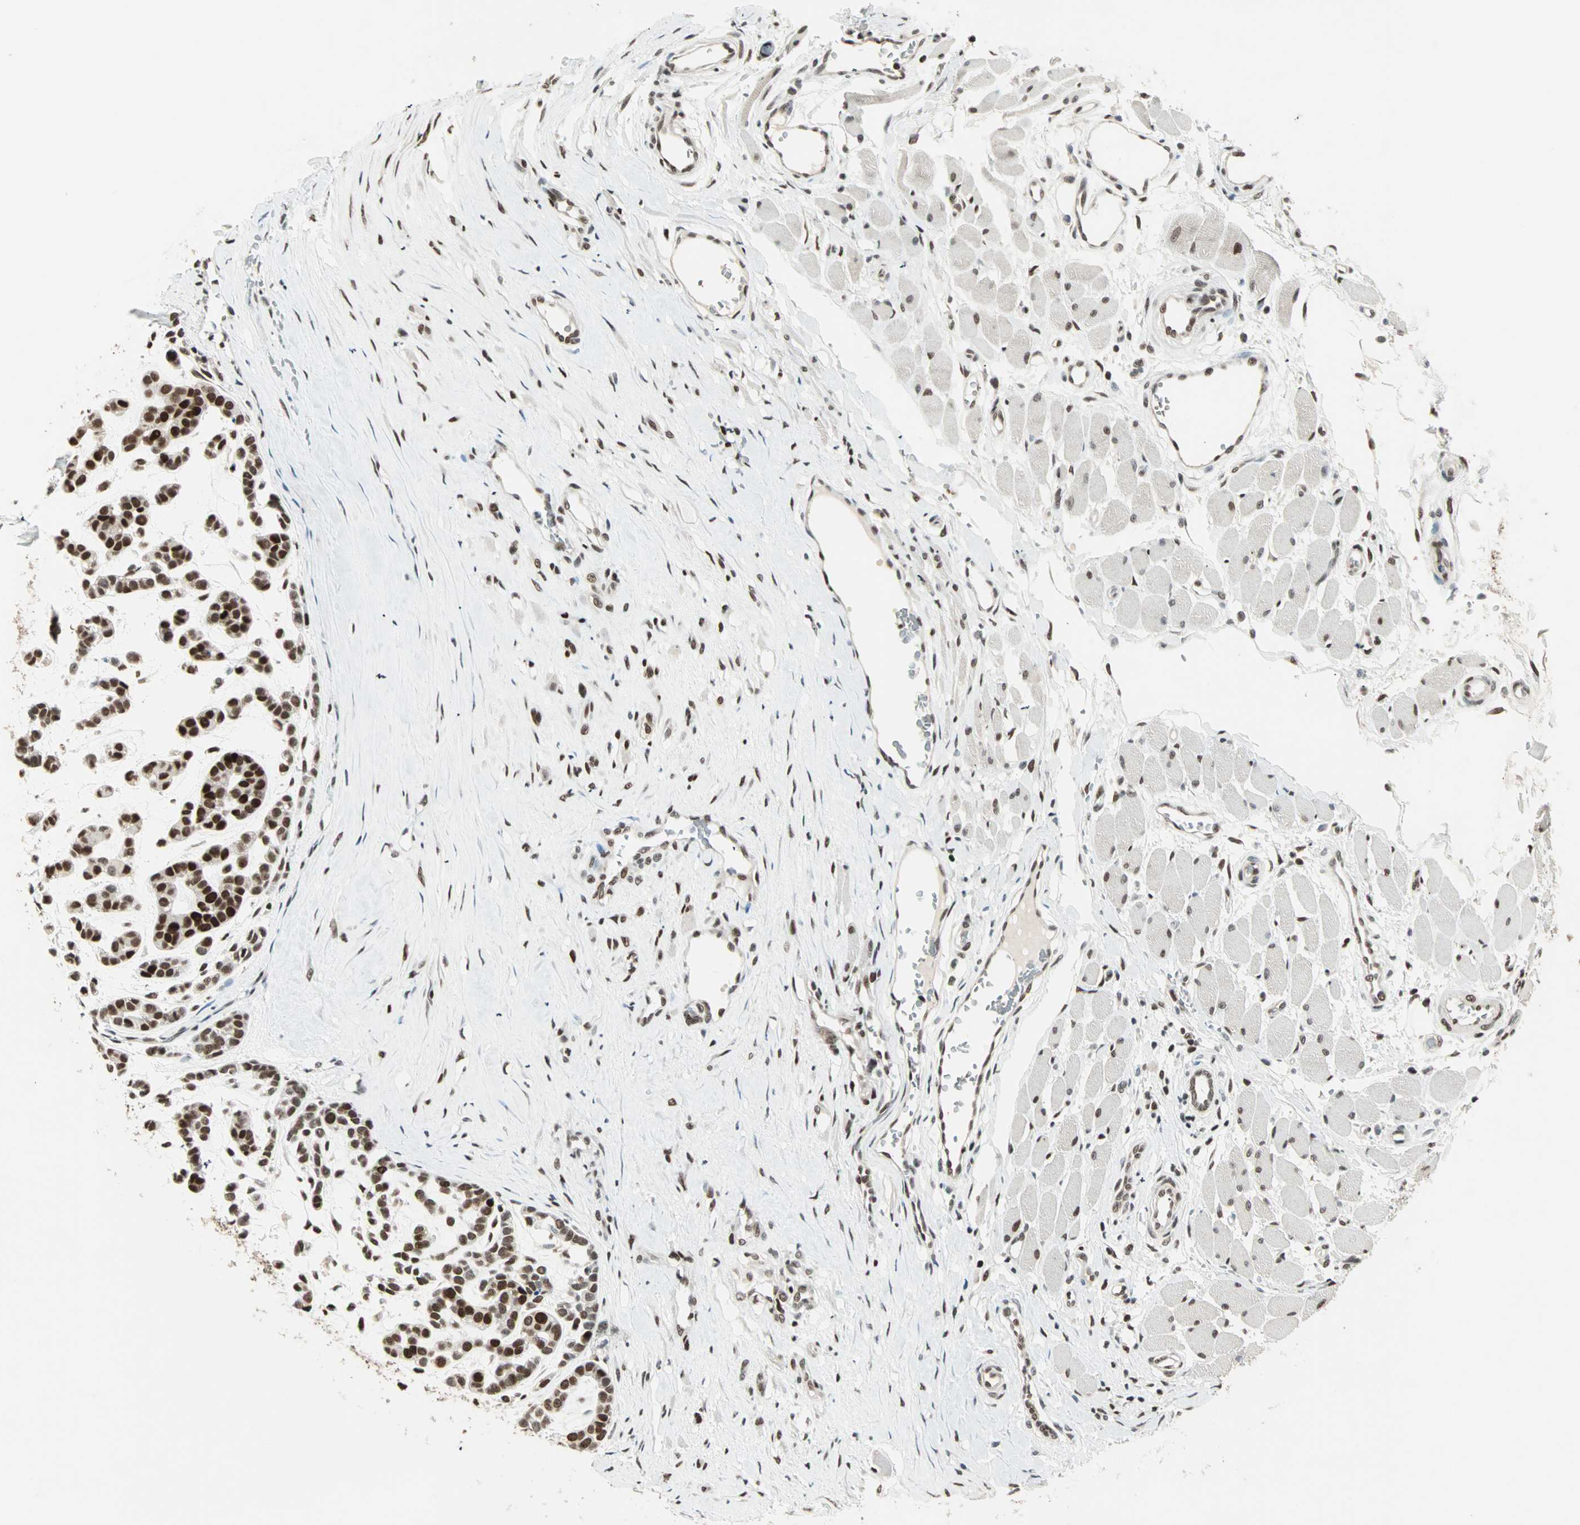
{"staining": {"intensity": "strong", "quantity": ">75%", "location": "nuclear"}, "tissue": "head and neck cancer", "cell_type": "Tumor cells", "image_type": "cancer", "snomed": [{"axis": "morphology", "description": "Adenocarcinoma, NOS"}, {"axis": "morphology", "description": "Adenoma, NOS"}, {"axis": "topography", "description": "Head-Neck"}], "caption": "Immunohistochemical staining of adenocarcinoma (head and neck) demonstrates high levels of strong nuclear positivity in approximately >75% of tumor cells.", "gene": "MDC1", "patient": {"sex": "female", "age": 55}}